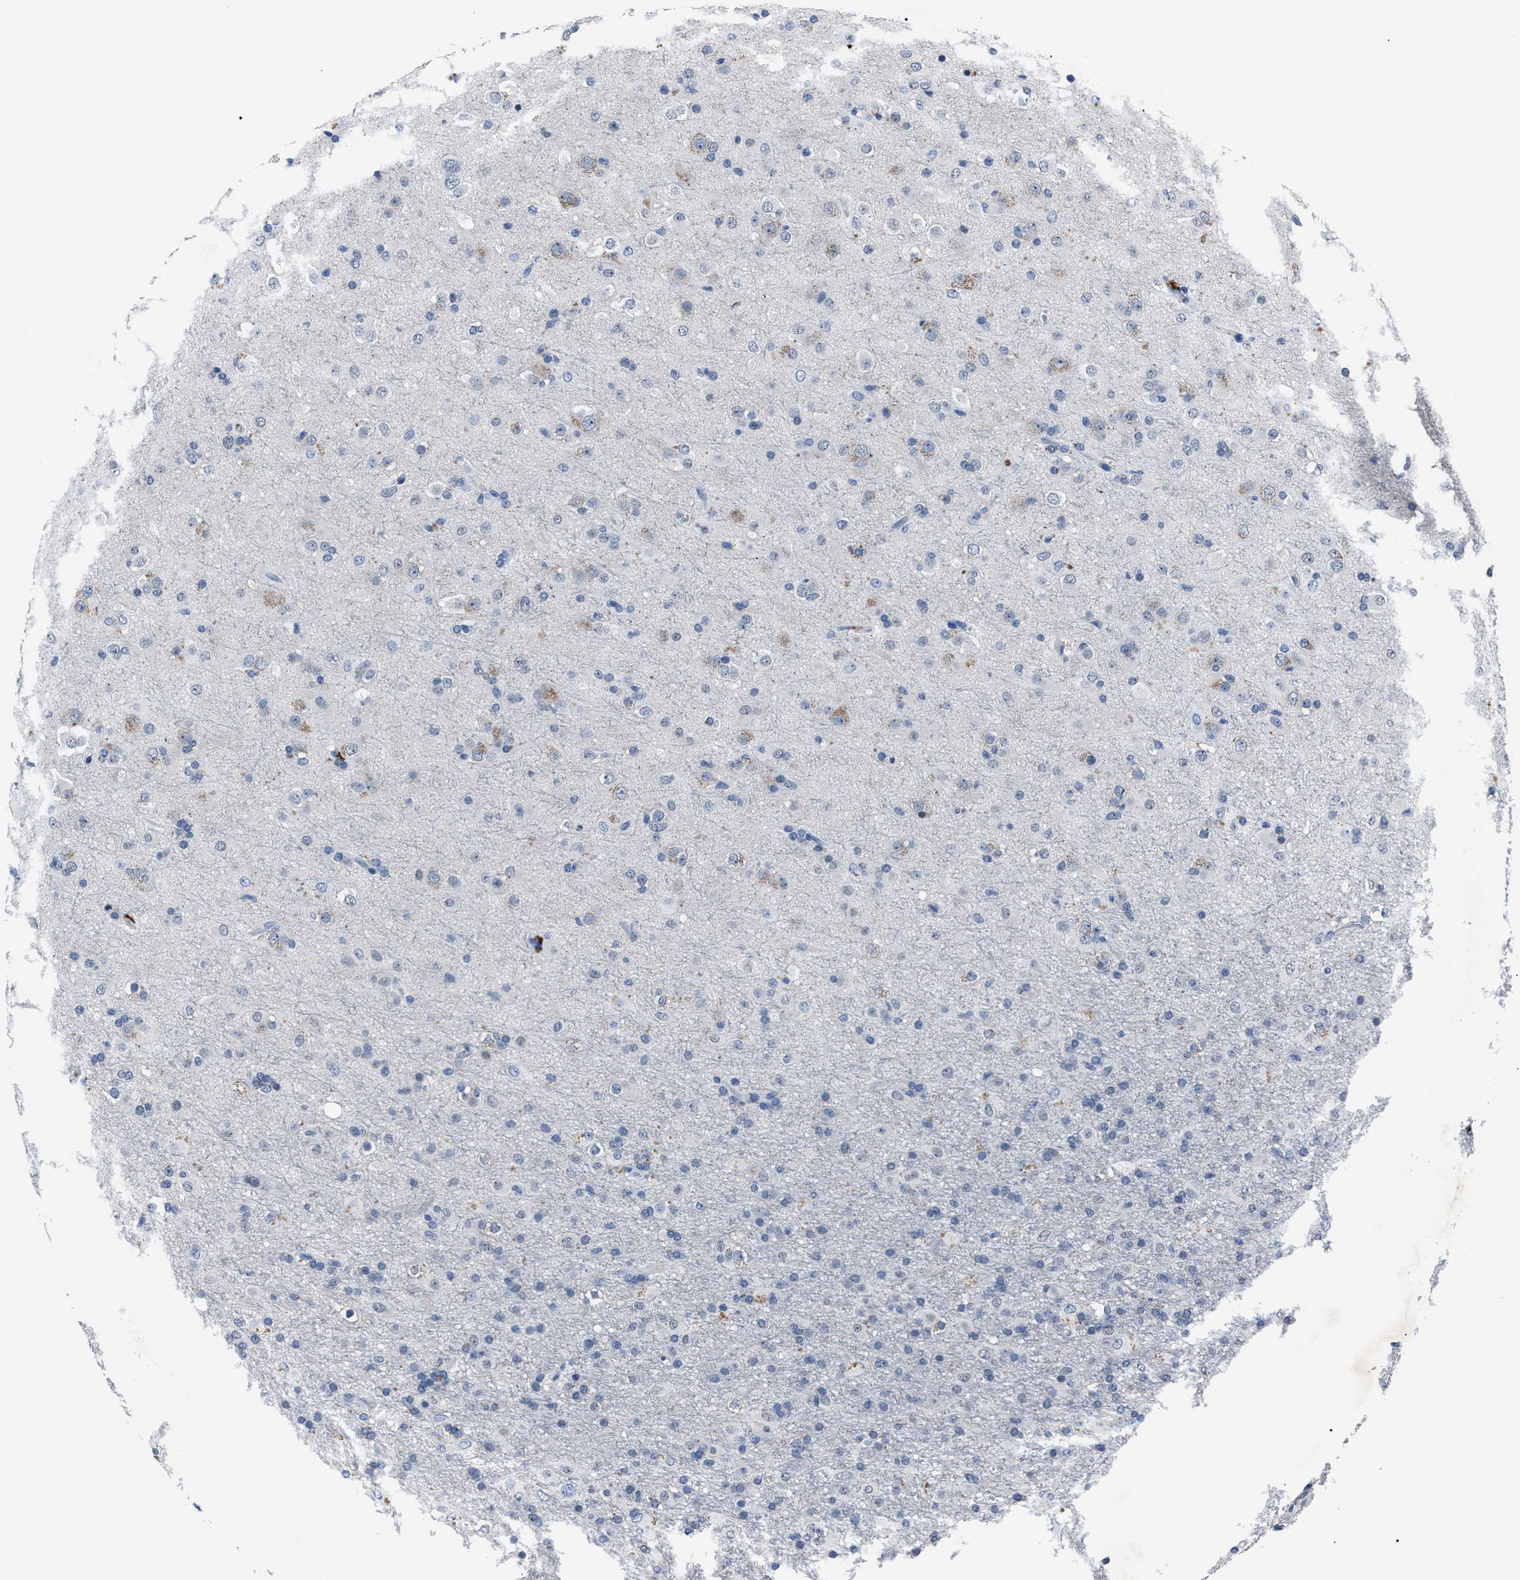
{"staining": {"intensity": "negative", "quantity": "none", "location": "none"}, "tissue": "glioma", "cell_type": "Tumor cells", "image_type": "cancer", "snomed": [{"axis": "morphology", "description": "Glioma, malignant, Low grade"}, {"axis": "topography", "description": "Brain"}], "caption": "The image exhibits no staining of tumor cells in low-grade glioma (malignant). (Immunohistochemistry (ihc), brightfield microscopy, high magnification).", "gene": "LRWD1", "patient": {"sex": "male", "age": 65}}